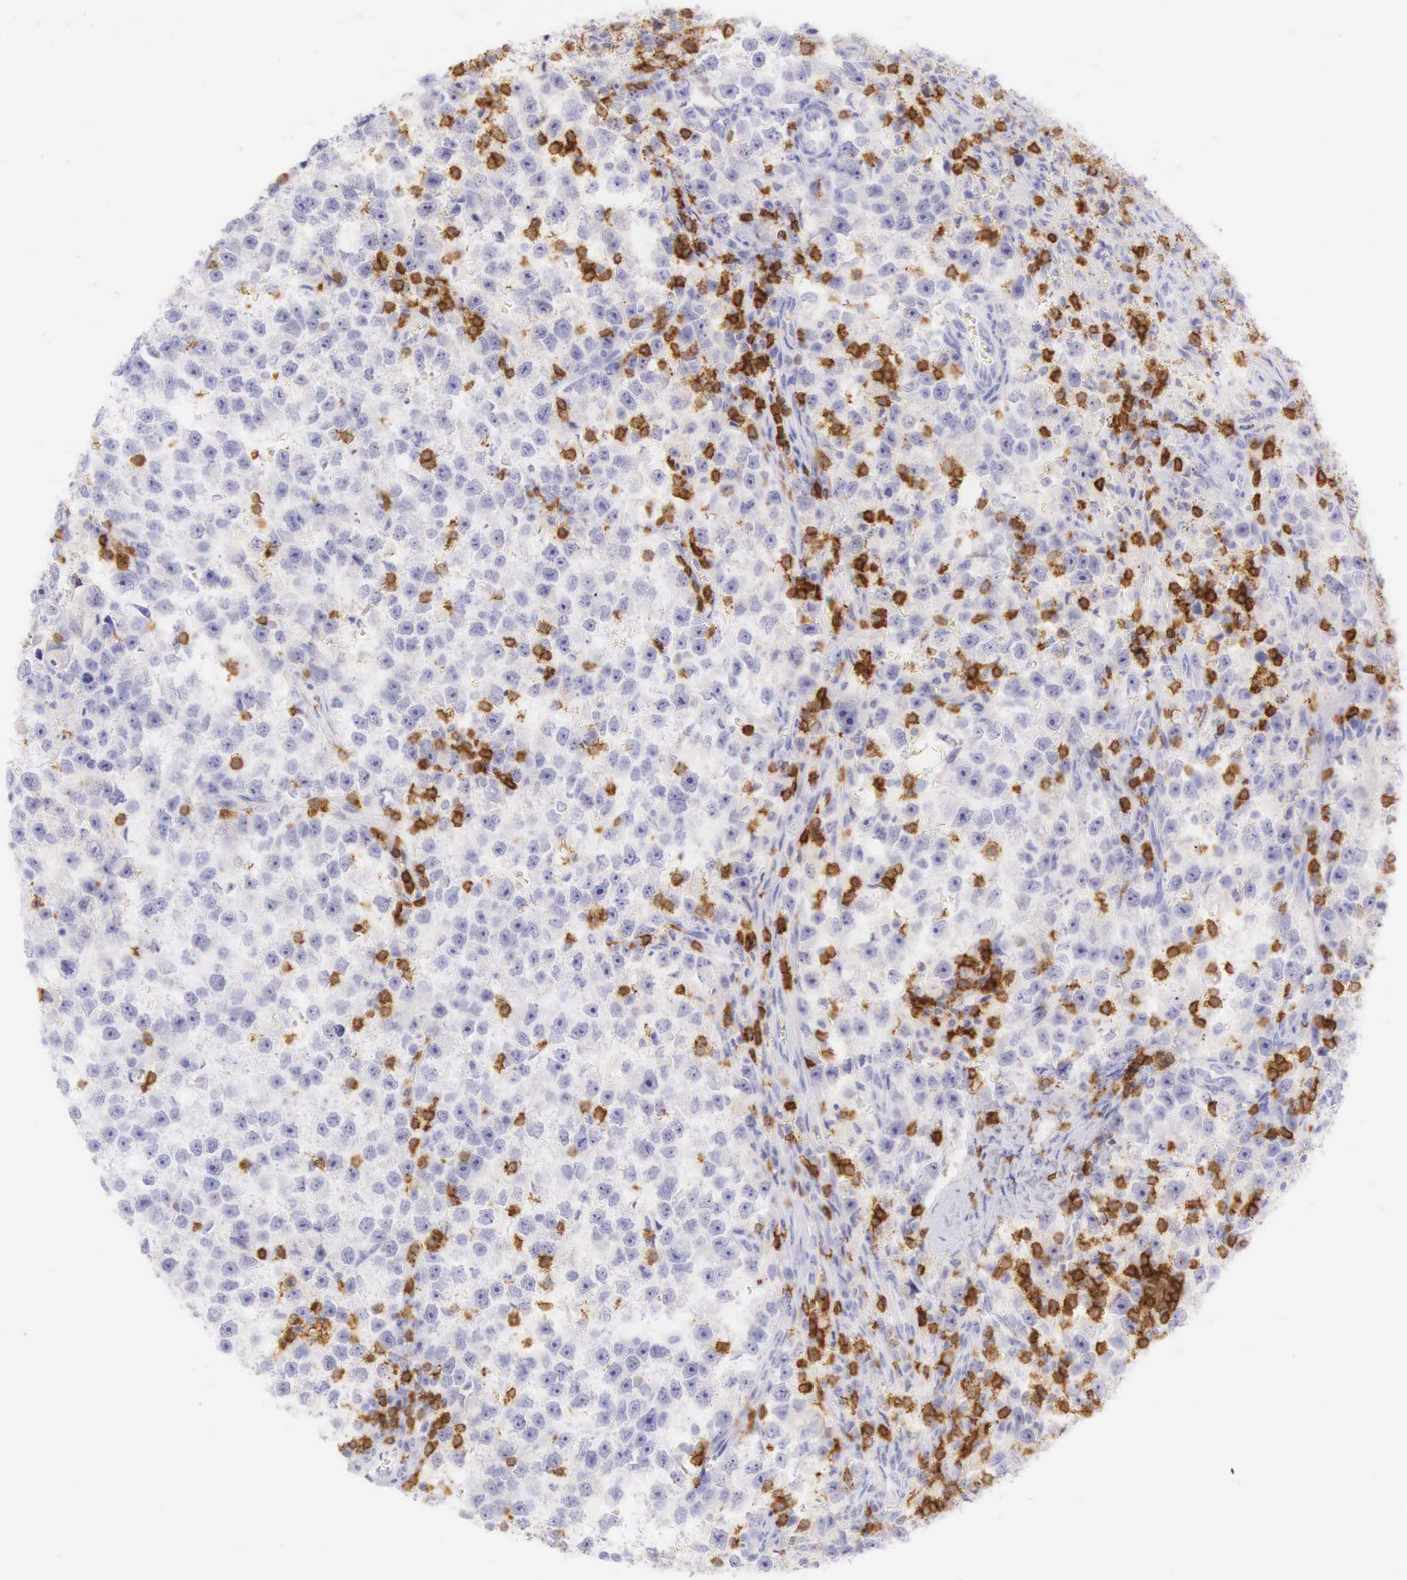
{"staining": {"intensity": "negative", "quantity": "none", "location": "none"}, "tissue": "testis cancer", "cell_type": "Tumor cells", "image_type": "cancer", "snomed": [{"axis": "morphology", "description": "Seminoma, NOS"}, {"axis": "topography", "description": "Testis"}], "caption": "There is no significant positivity in tumor cells of seminoma (testis). (Stains: DAB (3,3'-diaminobenzidine) immunohistochemistry with hematoxylin counter stain, Microscopy: brightfield microscopy at high magnification).", "gene": "CD3E", "patient": {"sex": "male", "age": 33}}